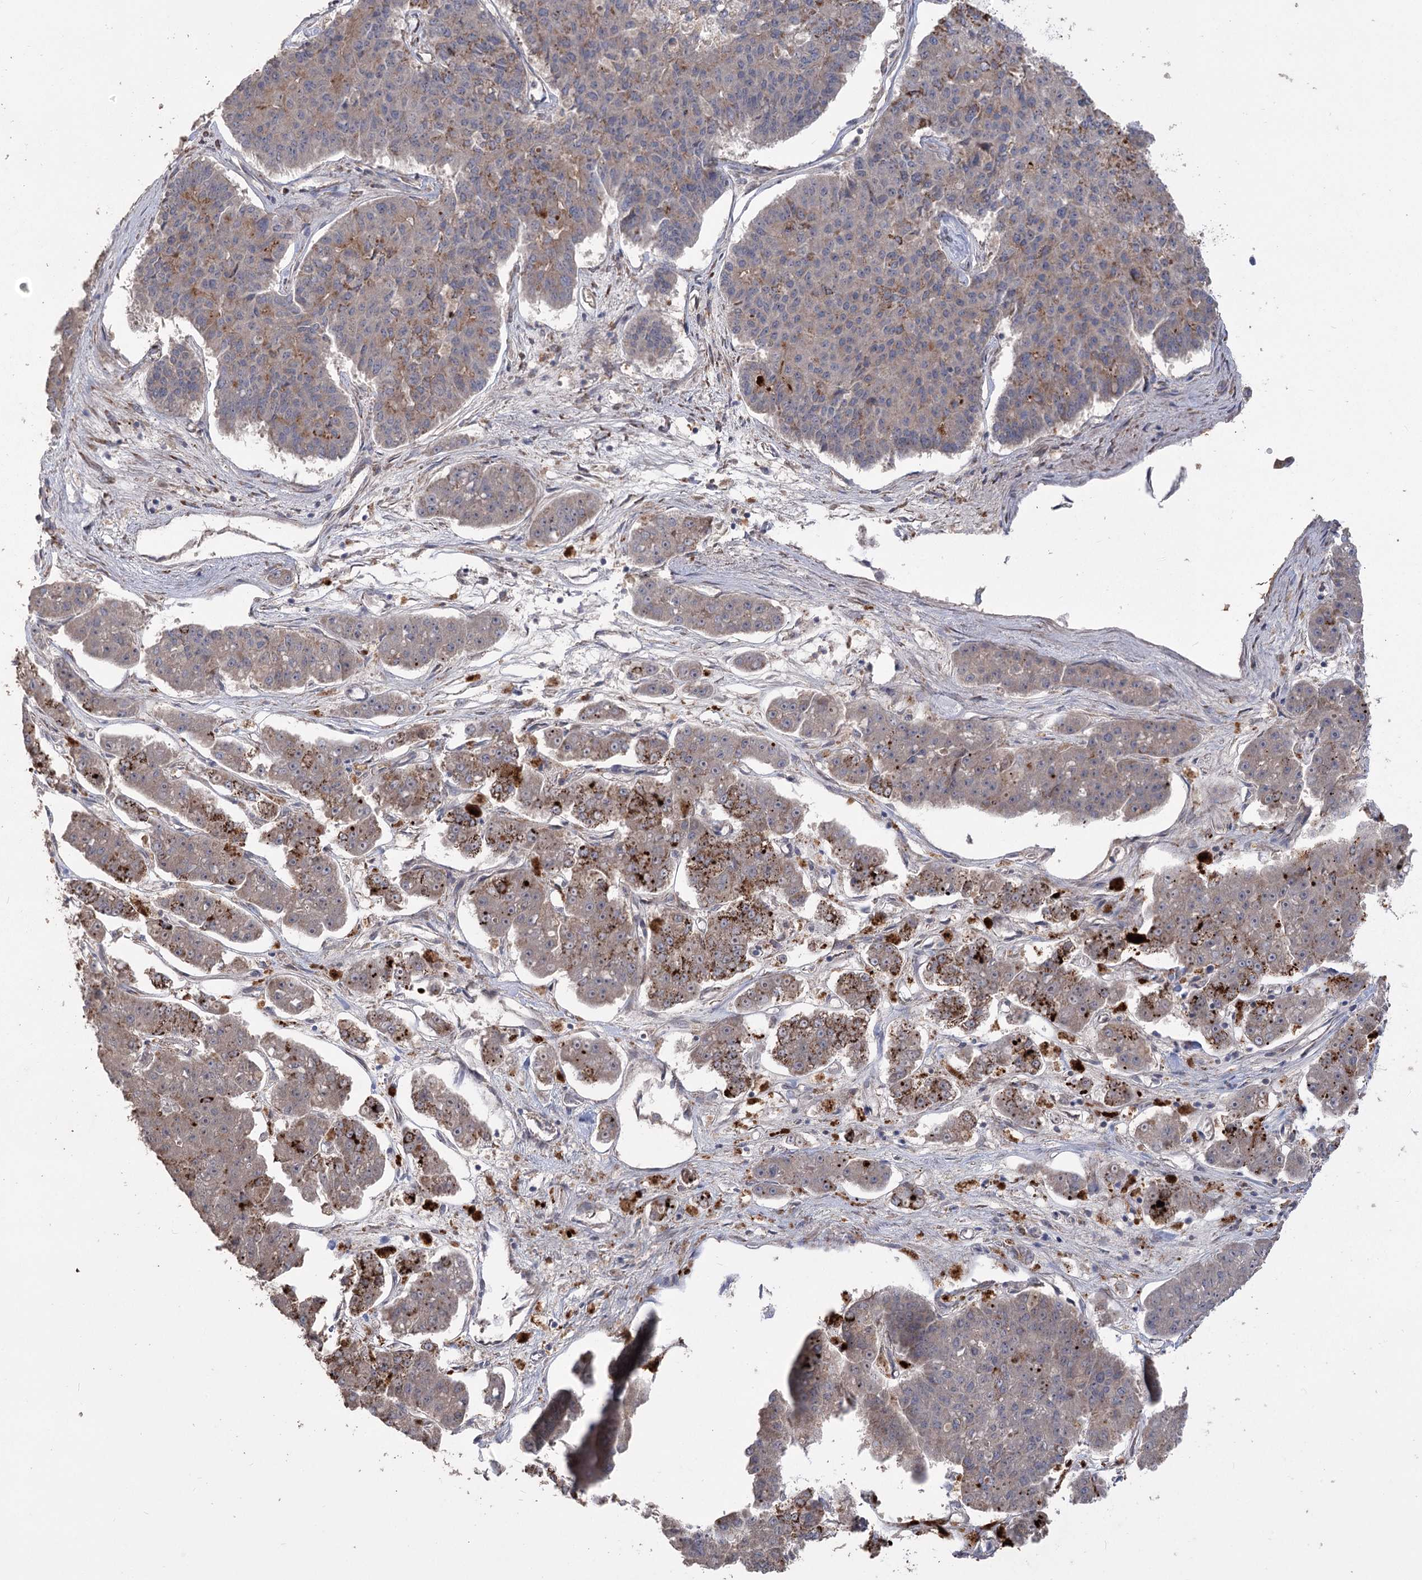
{"staining": {"intensity": "weak", "quantity": "25%-75%", "location": "cytoplasmic/membranous"}, "tissue": "pancreatic cancer", "cell_type": "Tumor cells", "image_type": "cancer", "snomed": [{"axis": "morphology", "description": "Adenocarcinoma, NOS"}, {"axis": "topography", "description": "Pancreas"}], "caption": "A low amount of weak cytoplasmic/membranous expression is present in approximately 25%-75% of tumor cells in pancreatic cancer (adenocarcinoma) tissue.", "gene": "RIN2", "patient": {"sex": "male", "age": 50}}